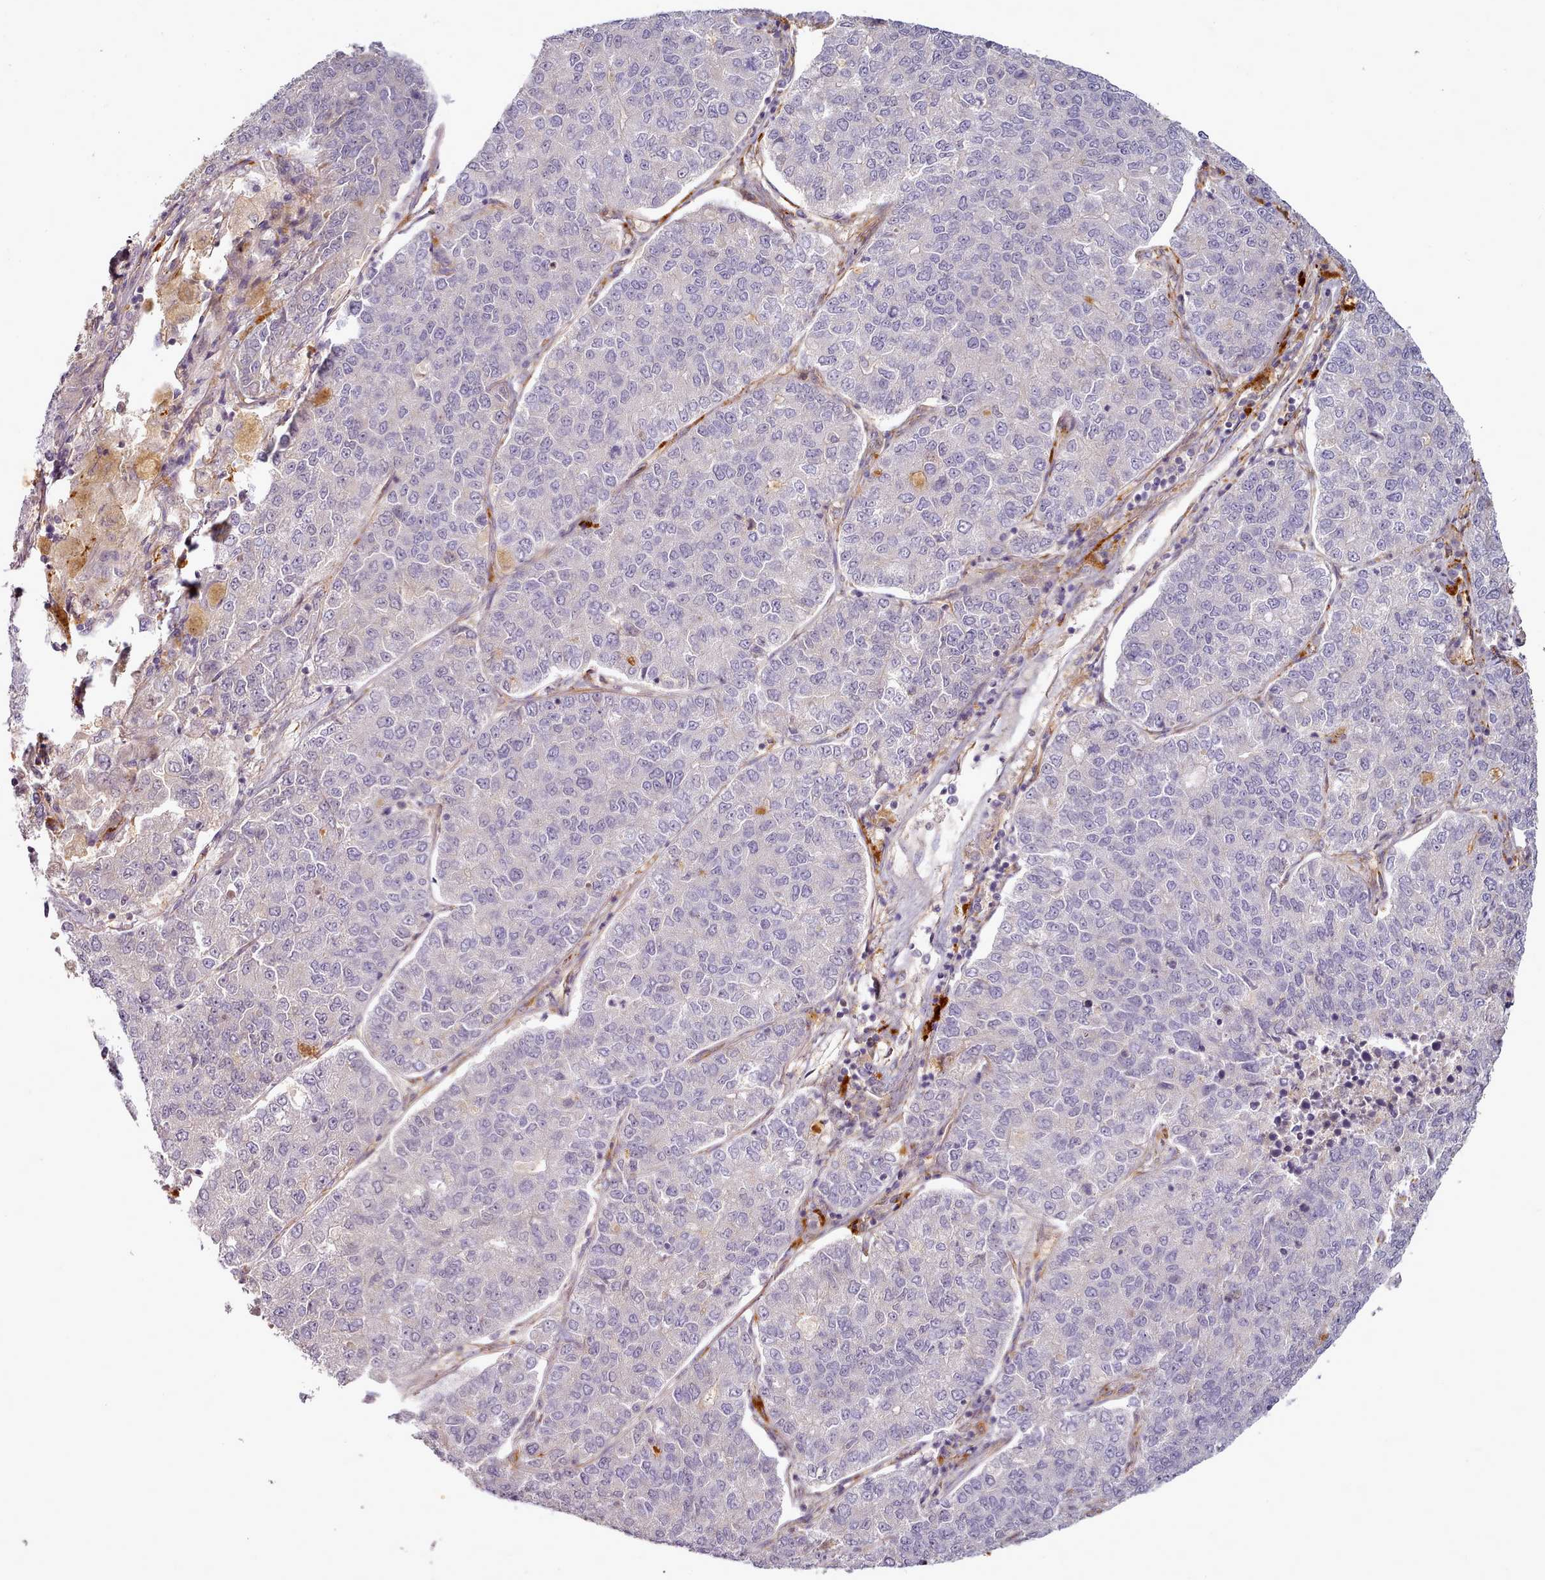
{"staining": {"intensity": "negative", "quantity": "none", "location": "none"}, "tissue": "lung cancer", "cell_type": "Tumor cells", "image_type": "cancer", "snomed": [{"axis": "morphology", "description": "Adenocarcinoma, NOS"}, {"axis": "topography", "description": "Lung"}], "caption": "An immunohistochemistry image of lung cancer (adenocarcinoma) is shown. There is no staining in tumor cells of lung cancer (adenocarcinoma).", "gene": "C1QTNF5", "patient": {"sex": "male", "age": 49}}